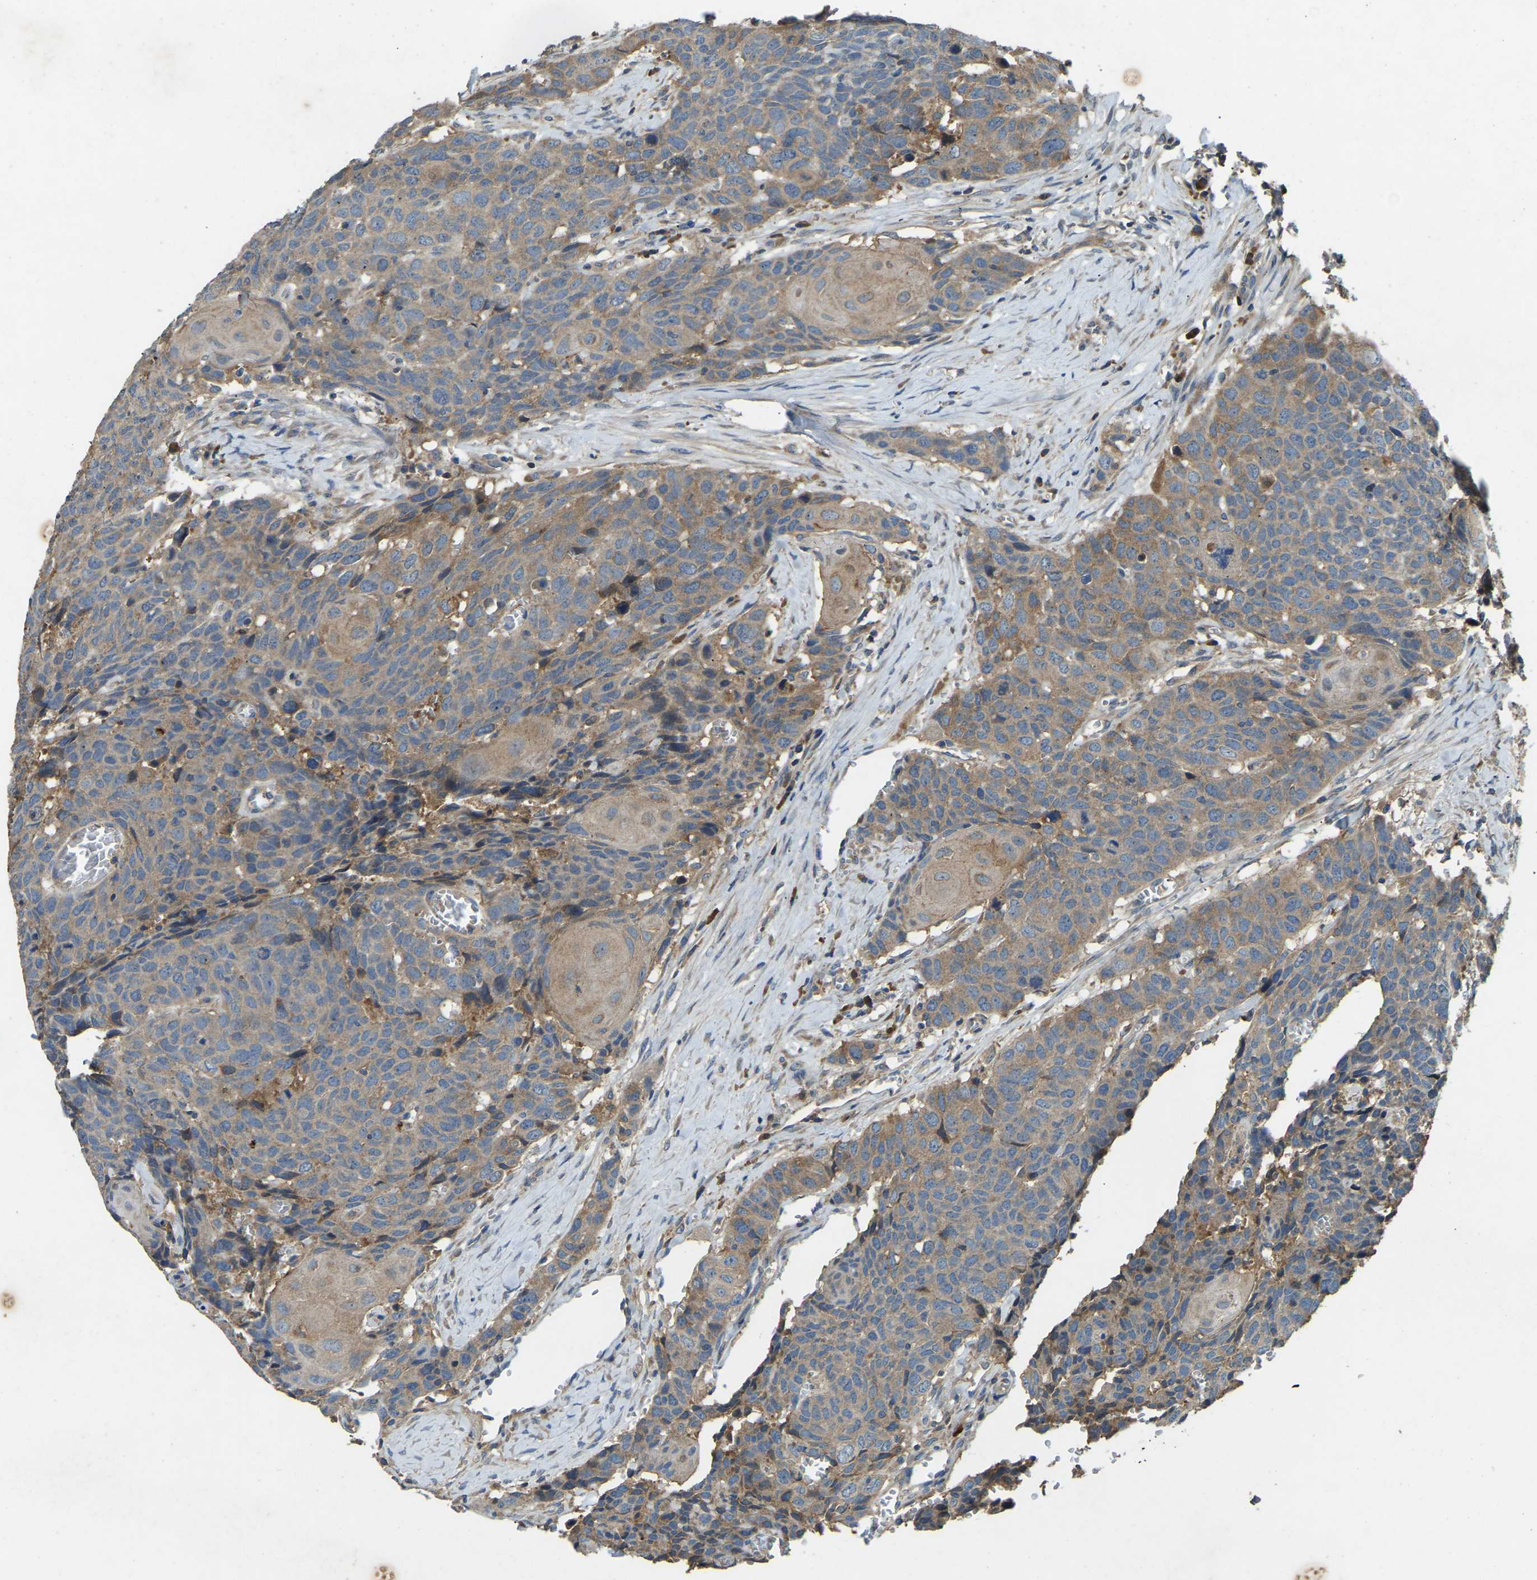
{"staining": {"intensity": "weak", "quantity": "25%-75%", "location": "cytoplasmic/membranous"}, "tissue": "head and neck cancer", "cell_type": "Tumor cells", "image_type": "cancer", "snomed": [{"axis": "morphology", "description": "Squamous cell carcinoma, NOS"}, {"axis": "topography", "description": "Head-Neck"}], "caption": "Human head and neck squamous cell carcinoma stained for a protein (brown) shows weak cytoplasmic/membranous positive positivity in approximately 25%-75% of tumor cells.", "gene": "ATP8B1", "patient": {"sex": "male", "age": 66}}